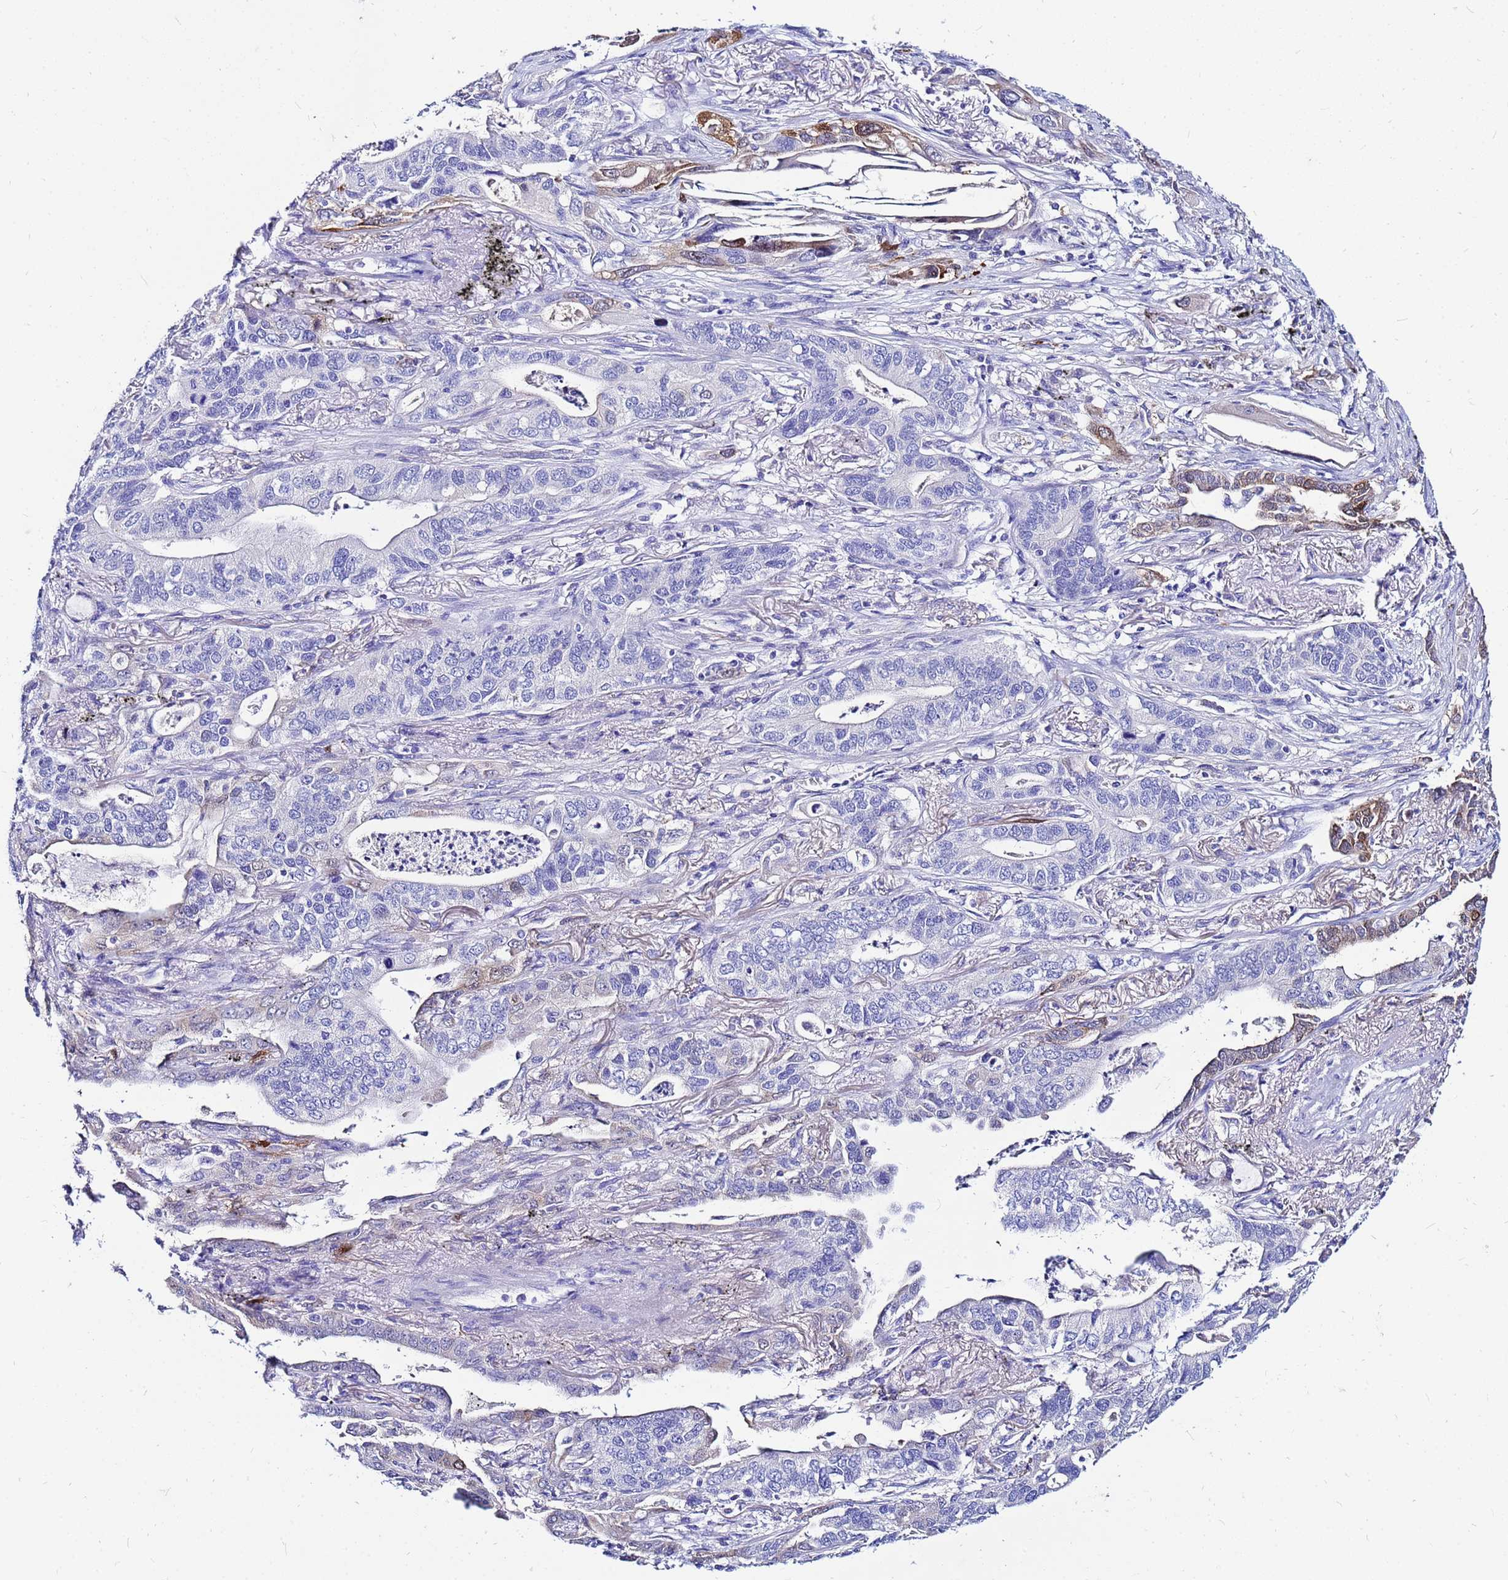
{"staining": {"intensity": "negative", "quantity": "none", "location": "none"}, "tissue": "lung cancer", "cell_type": "Tumor cells", "image_type": "cancer", "snomed": [{"axis": "morphology", "description": "Adenocarcinoma, NOS"}, {"axis": "topography", "description": "Lung"}], "caption": "Immunohistochemistry photomicrograph of human lung cancer (adenocarcinoma) stained for a protein (brown), which reveals no expression in tumor cells. (Brightfield microscopy of DAB (3,3'-diaminobenzidine) immunohistochemistry at high magnification).", "gene": "PPP1R14C", "patient": {"sex": "male", "age": 67}}